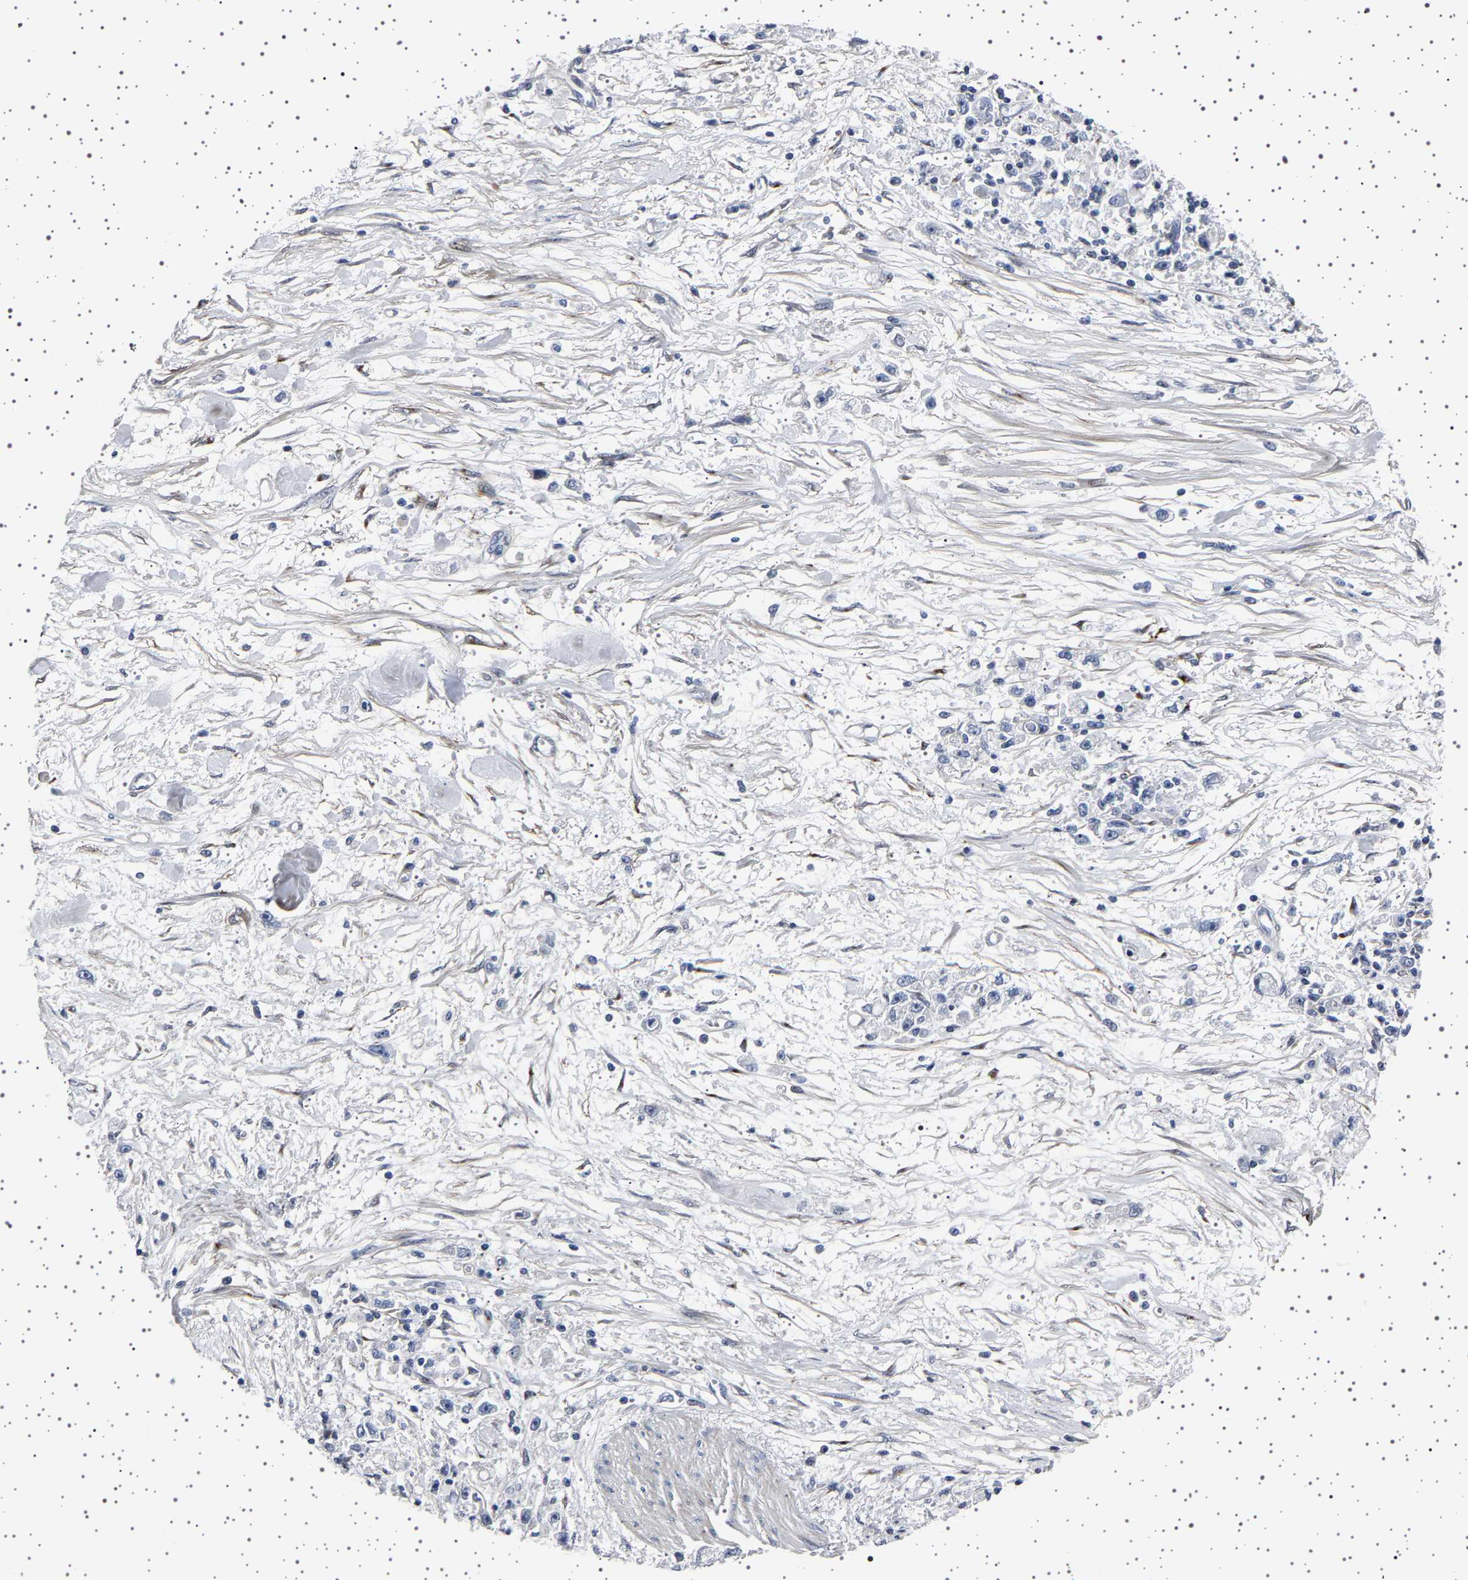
{"staining": {"intensity": "negative", "quantity": "none", "location": "none"}, "tissue": "stomach cancer", "cell_type": "Tumor cells", "image_type": "cancer", "snomed": [{"axis": "morphology", "description": "Adenocarcinoma, NOS"}, {"axis": "topography", "description": "Stomach"}], "caption": "This is an IHC micrograph of stomach cancer. There is no positivity in tumor cells.", "gene": "PAK5", "patient": {"sex": "female", "age": 59}}